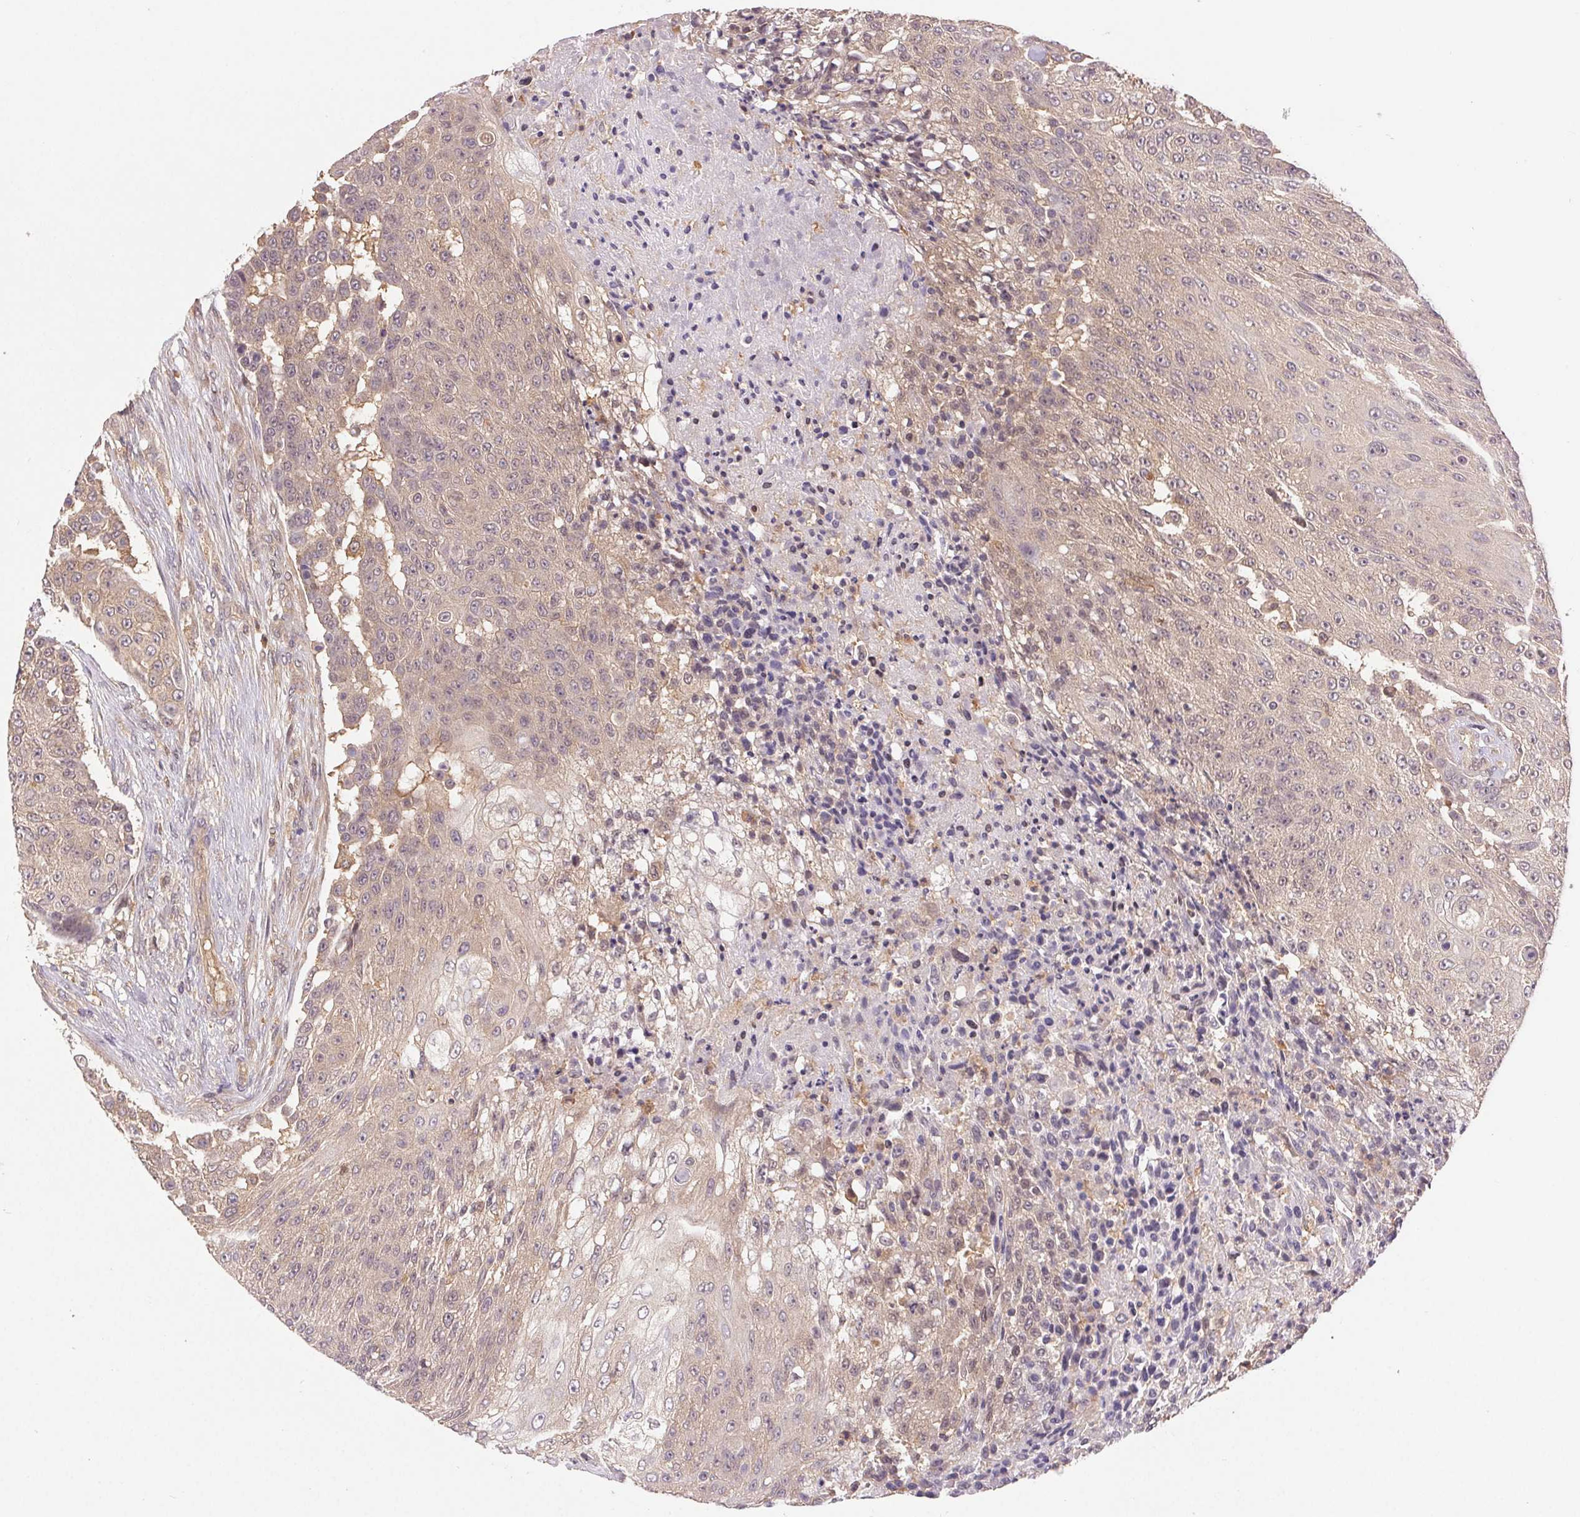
{"staining": {"intensity": "negative", "quantity": "none", "location": "none"}, "tissue": "urothelial cancer", "cell_type": "Tumor cells", "image_type": "cancer", "snomed": [{"axis": "morphology", "description": "Urothelial carcinoma, High grade"}, {"axis": "topography", "description": "Urinary bladder"}], "caption": "Micrograph shows no significant protein staining in tumor cells of urothelial cancer.", "gene": "GDI2", "patient": {"sex": "female", "age": 63}}